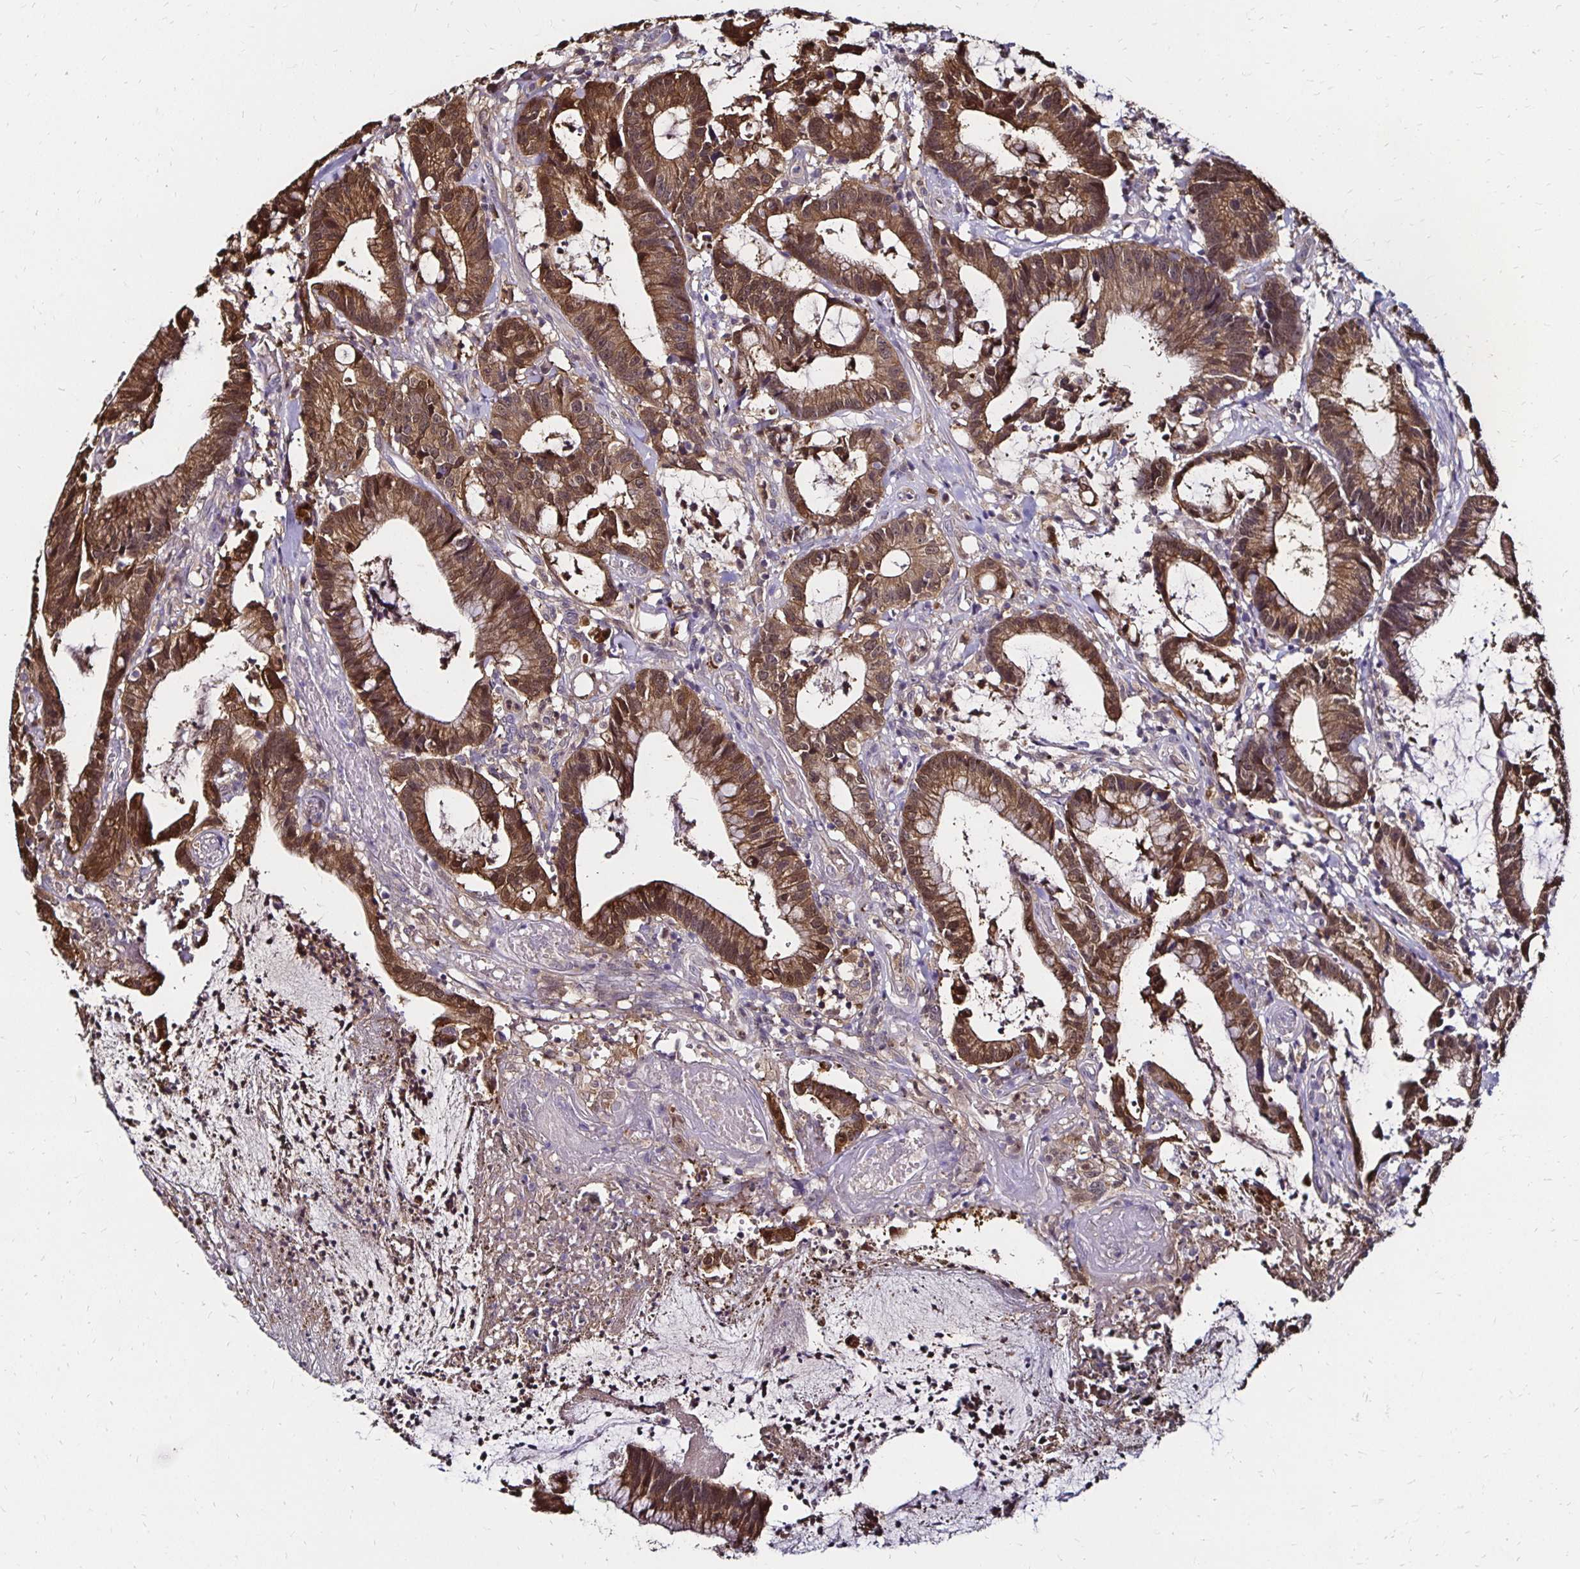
{"staining": {"intensity": "moderate", "quantity": ">75%", "location": "cytoplasmic/membranous,nuclear"}, "tissue": "colorectal cancer", "cell_type": "Tumor cells", "image_type": "cancer", "snomed": [{"axis": "morphology", "description": "Adenocarcinoma, NOS"}, {"axis": "topography", "description": "Colon"}], "caption": "Protein positivity by immunohistochemistry (IHC) displays moderate cytoplasmic/membranous and nuclear positivity in about >75% of tumor cells in colorectal adenocarcinoma.", "gene": "TXN", "patient": {"sex": "female", "age": 78}}